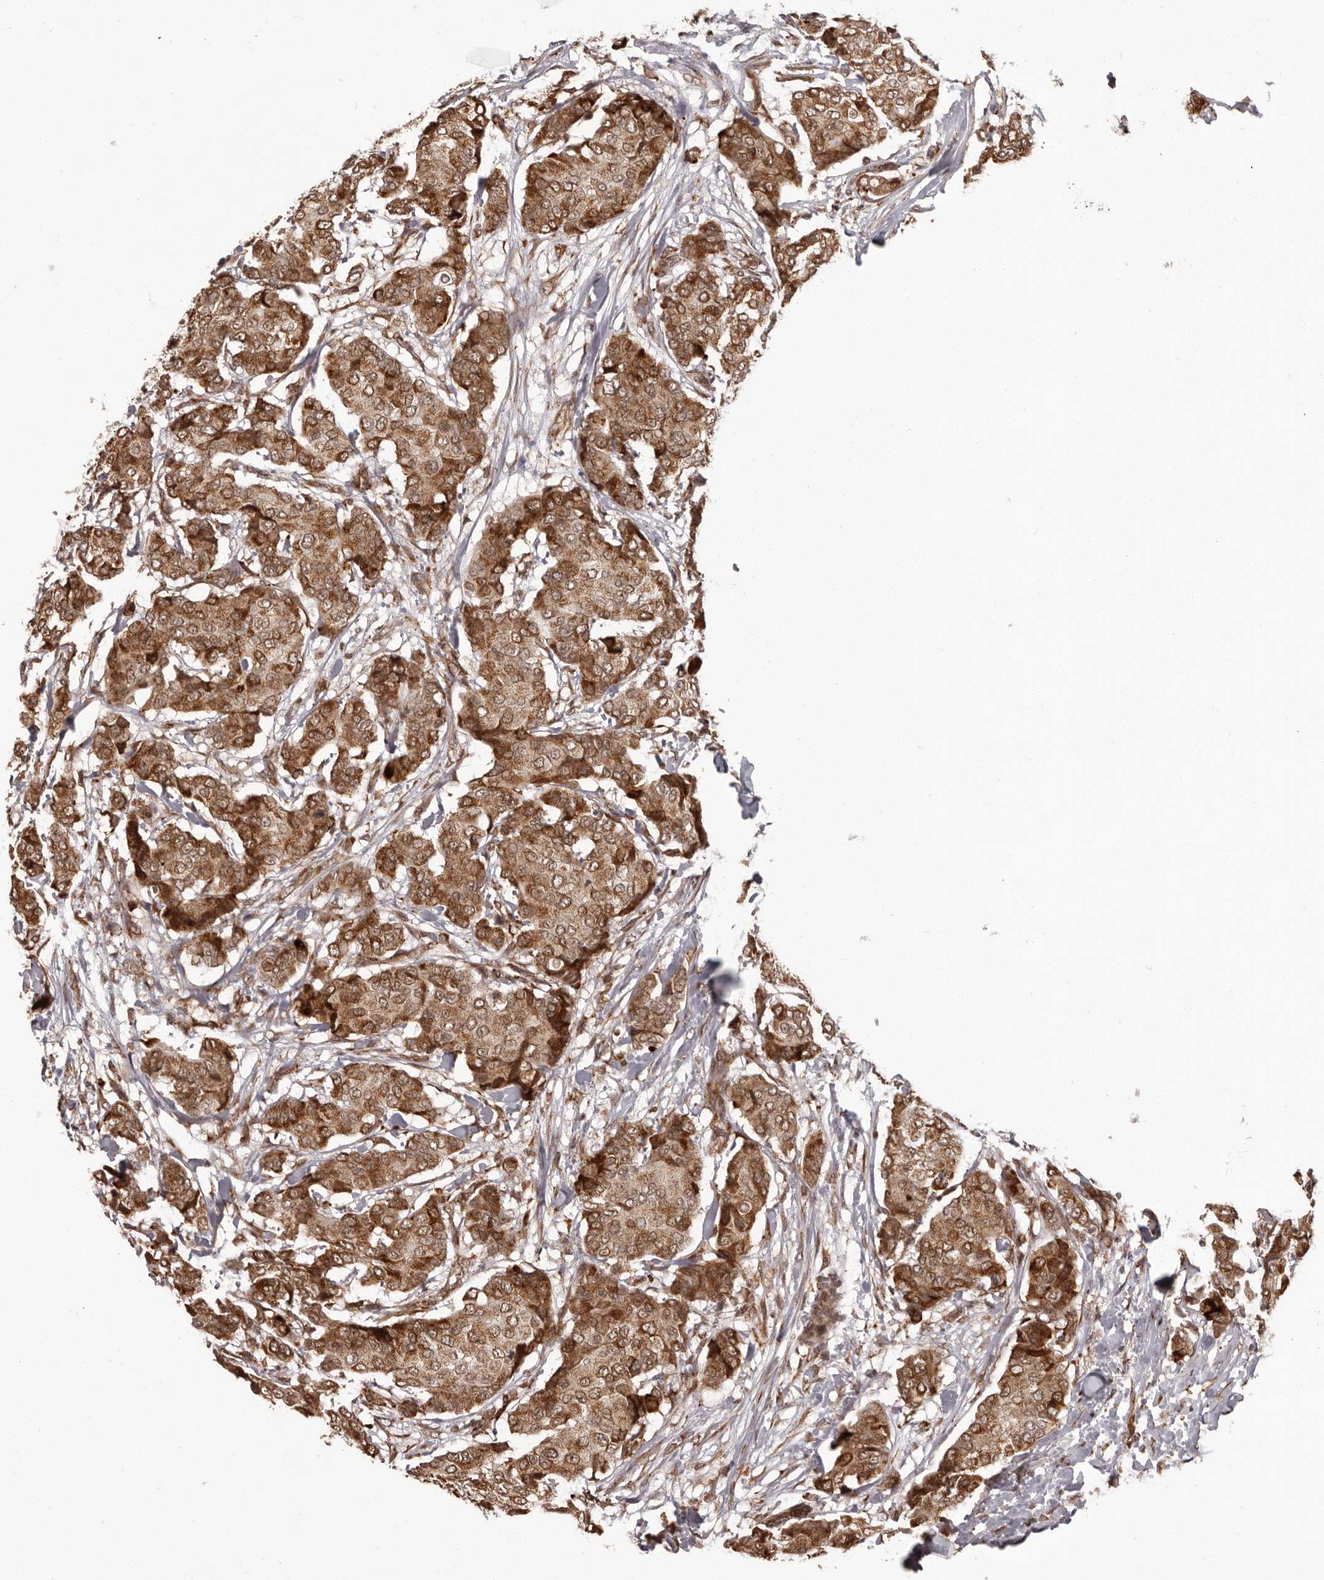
{"staining": {"intensity": "moderate", "quantity": ">75%", "location": "cytoplasmic/membranous,nuclear"}, "tissue": "breast cancer", "cell_type": "Tumor cells", "image_type": "cancer", "snomed": [{"axis": "morphology", "description": "Duct carcinoma"}, {"axis": "topography", "description": "Breast"}], "caption": "Human intraductal carcinoma (breast) stained with a brown dye reveals moderate cytoplasmic/membranous and nuclear positive staining in approximately >75% of tumor cells.", "gene": "IL32", "patient": {"sex": "female", "age": 75}}